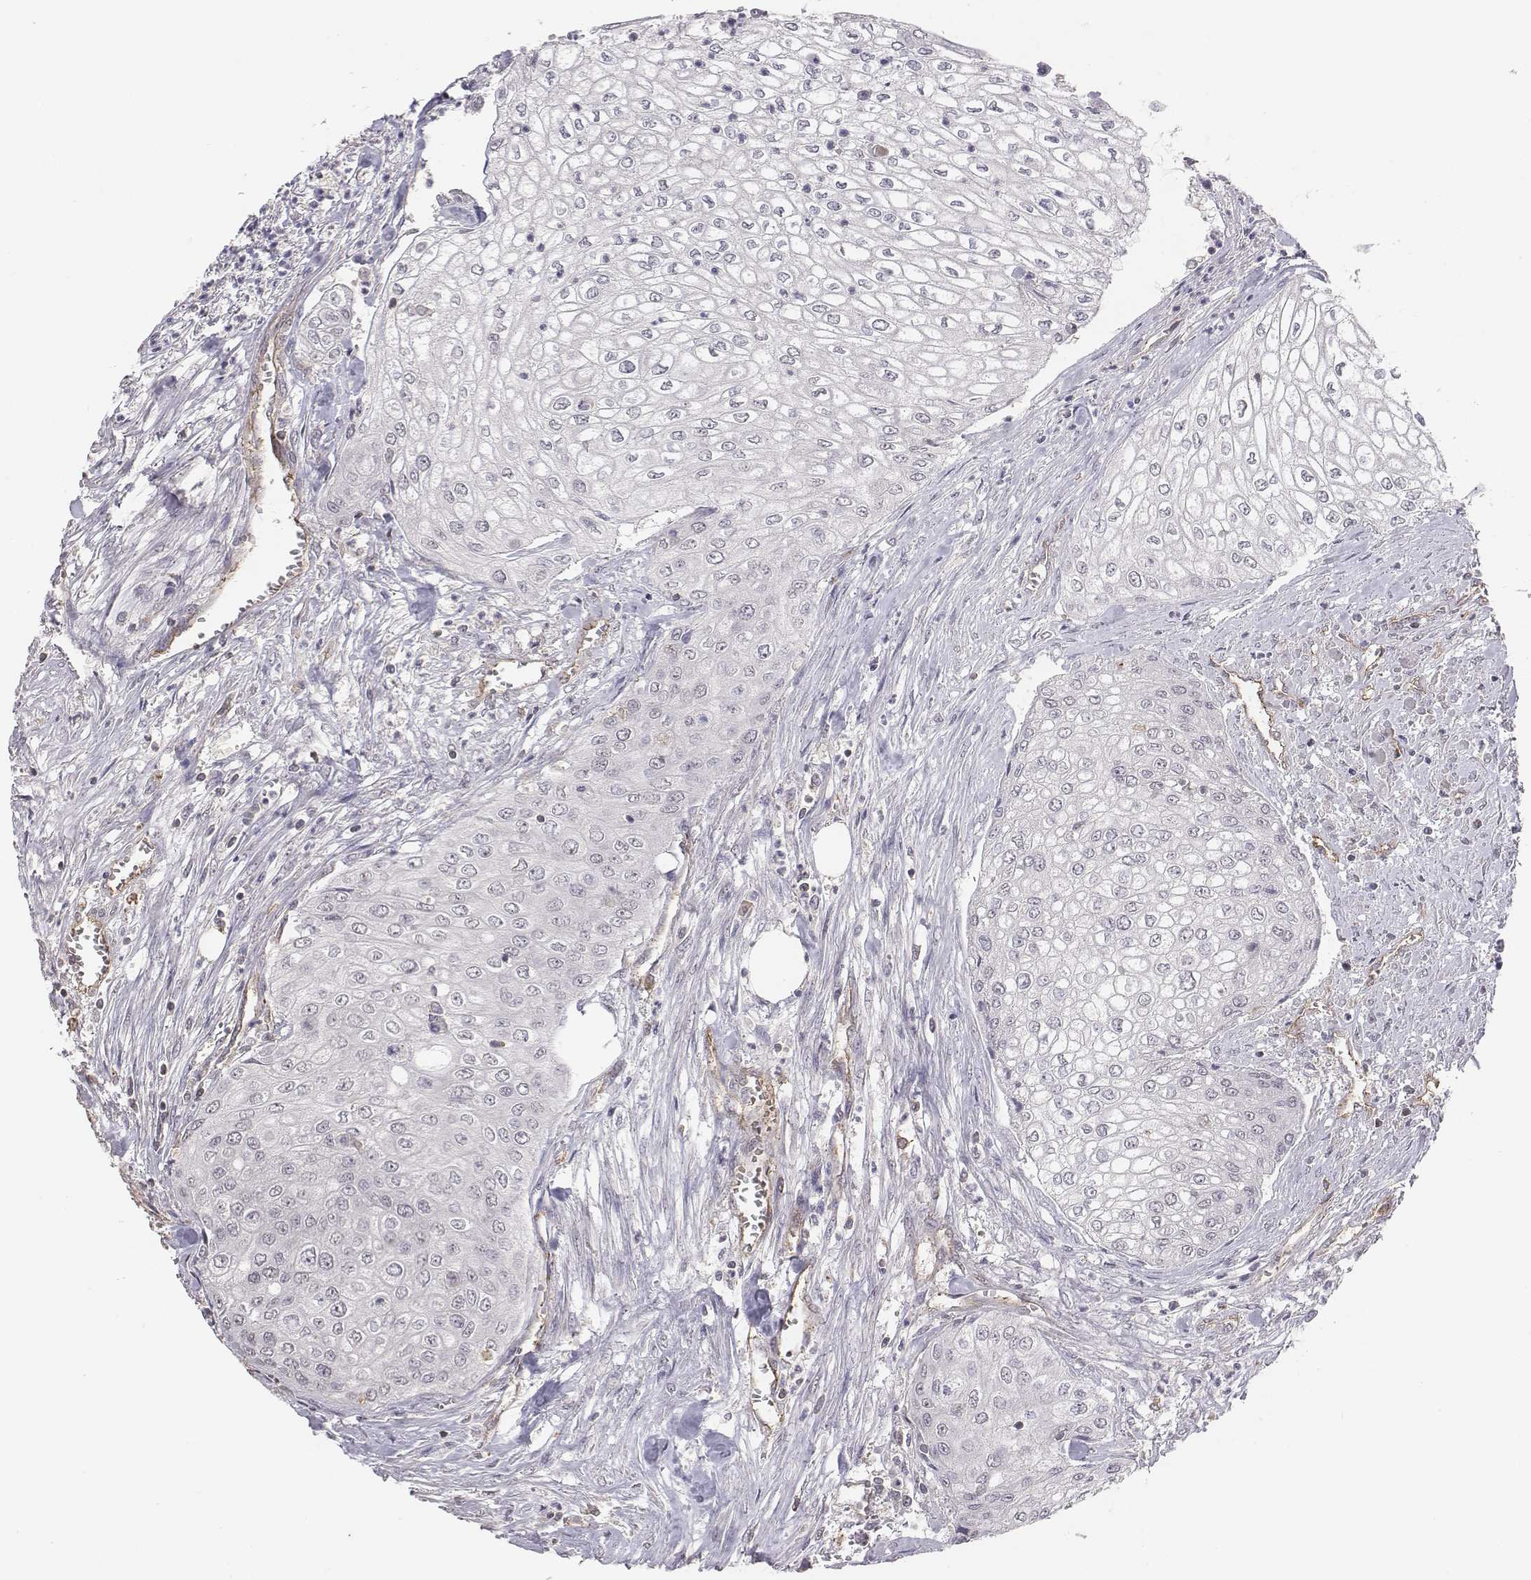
{"staining": {"intensity": "negative", "quantity": "none", "location": "none"}, "tissue": "urothelial cancer", "cell_type": "Tumor cells", "image_type": "cancer", "snomed": [{"axis": "morphology", "description": "Urothelial carcinoma, High grade"}, {"axis": "topography", "description": "Urinary bladder"}], "caption": "High magnification brightfield microscopy of urothelial cancer stained with DAB (3,3'-diaminobenzidine) (brown) and counterstained with hematoxylin (blue): tumor cells show no significant positivity. (Immunohistochemistry (ihc), brightfield microscopy, high magnification).", "gene": "PTPRG", "patient": {"sex": "male", "age": 62}}